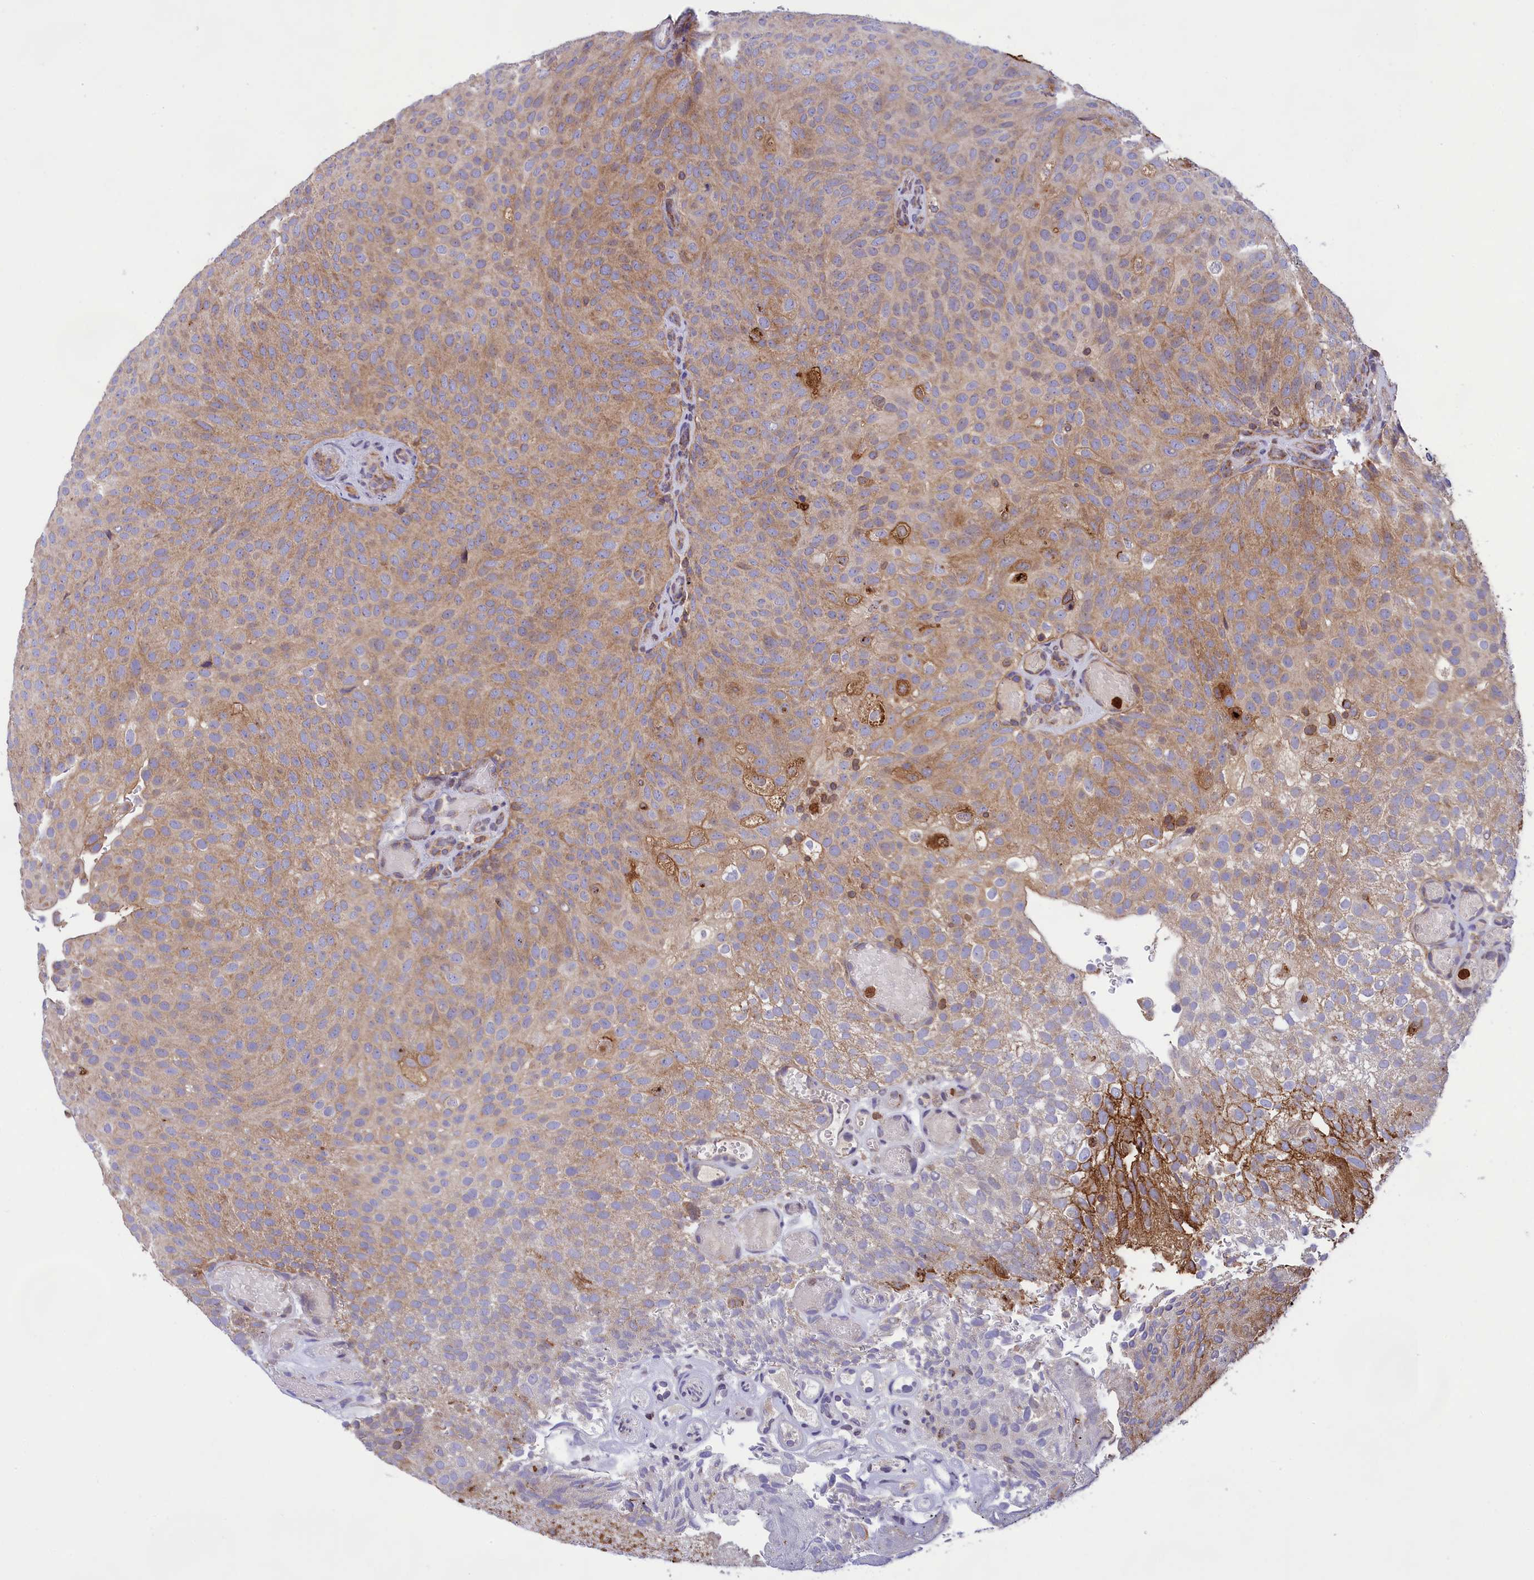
{"staining": {"intensity": "moderate", "quantity": ">75%", "location": "cytoplasmic/membranous"}, "tissue": "urothelial cancer", "cell_type": "Tumor cells", "image_type": "cancer", "snomed": [{"axis": "morphology", "description": "Urothelial carcinoma, Low grade"}, {"axis": "topography", "description": "Urinary bladder"}], "caption": "Immunohistochemistry (IHC) histopathology image of neoplastic tissue: low-grade urothelial carcinoma stained using IHC shows medium levels of moderate protein expression localized specifically in the cytoplasmic/membranous of tumor cells, appearing as a cytoplasmic/membranous brown color.", "gene": "PKHD1L1", "patient": {"sex": "male", "age": 78}}